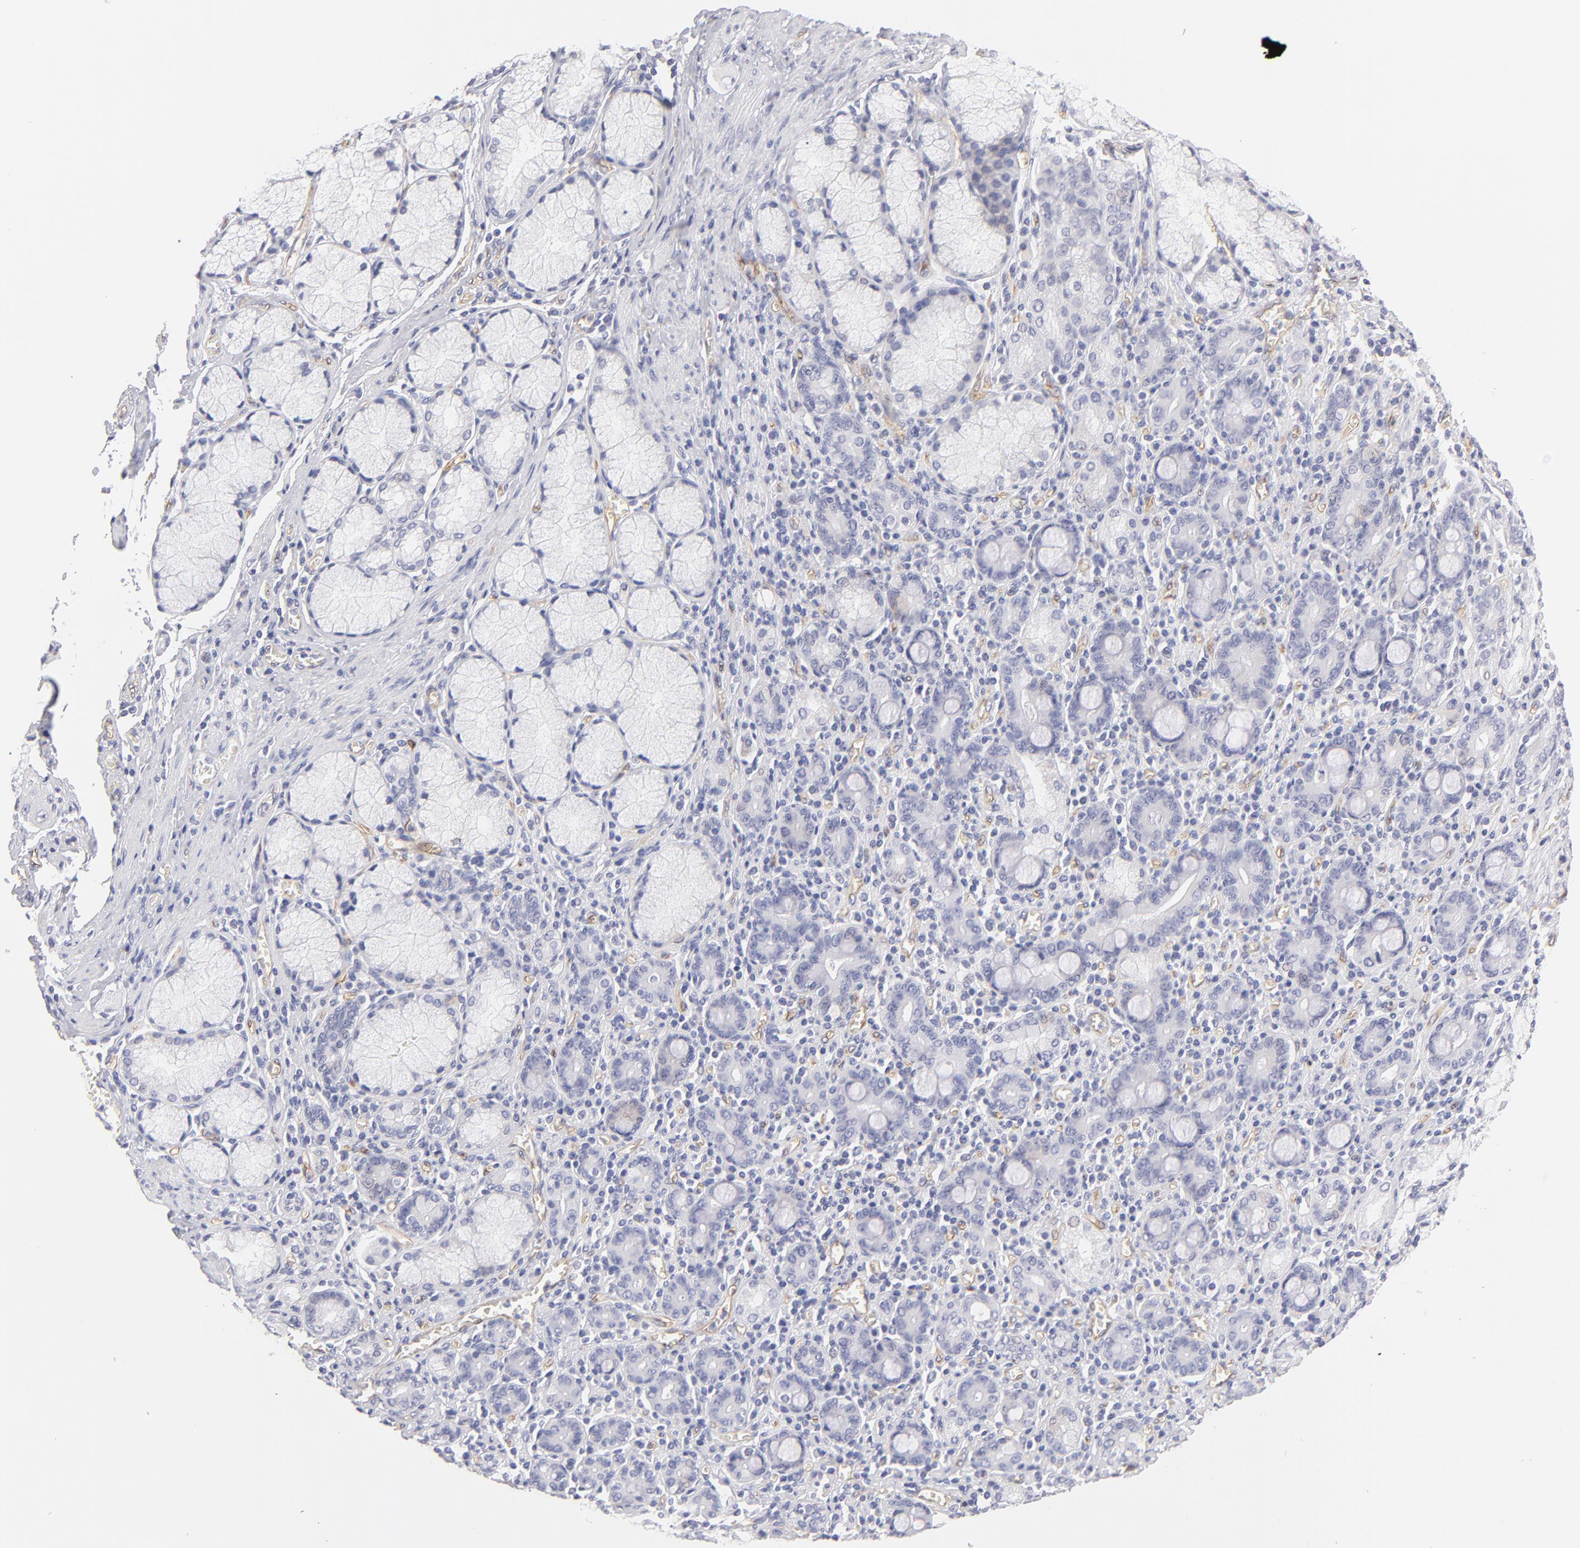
{"staining": {"intensity": "negative", "quantity": "none", "location": "none"}, "tissue": "pancreatic cancer", "cell_type": "Tumor cells", "image_type": "cancer", "snomed": [{"axis": "morphology", "description": "Adenocarcinoma, NOS"}, {"axis": "topography", "description": "Pancreas"}], "caption": "High power microscopy micrograph of an immunohistochemistry (IHC) histopathology image of pancreatic cancer (adenocarcinoma), revealing no significant positivity in tumor cells.", "gene": "PLVAP", "patient": {"sex": "male", "age": 77}}